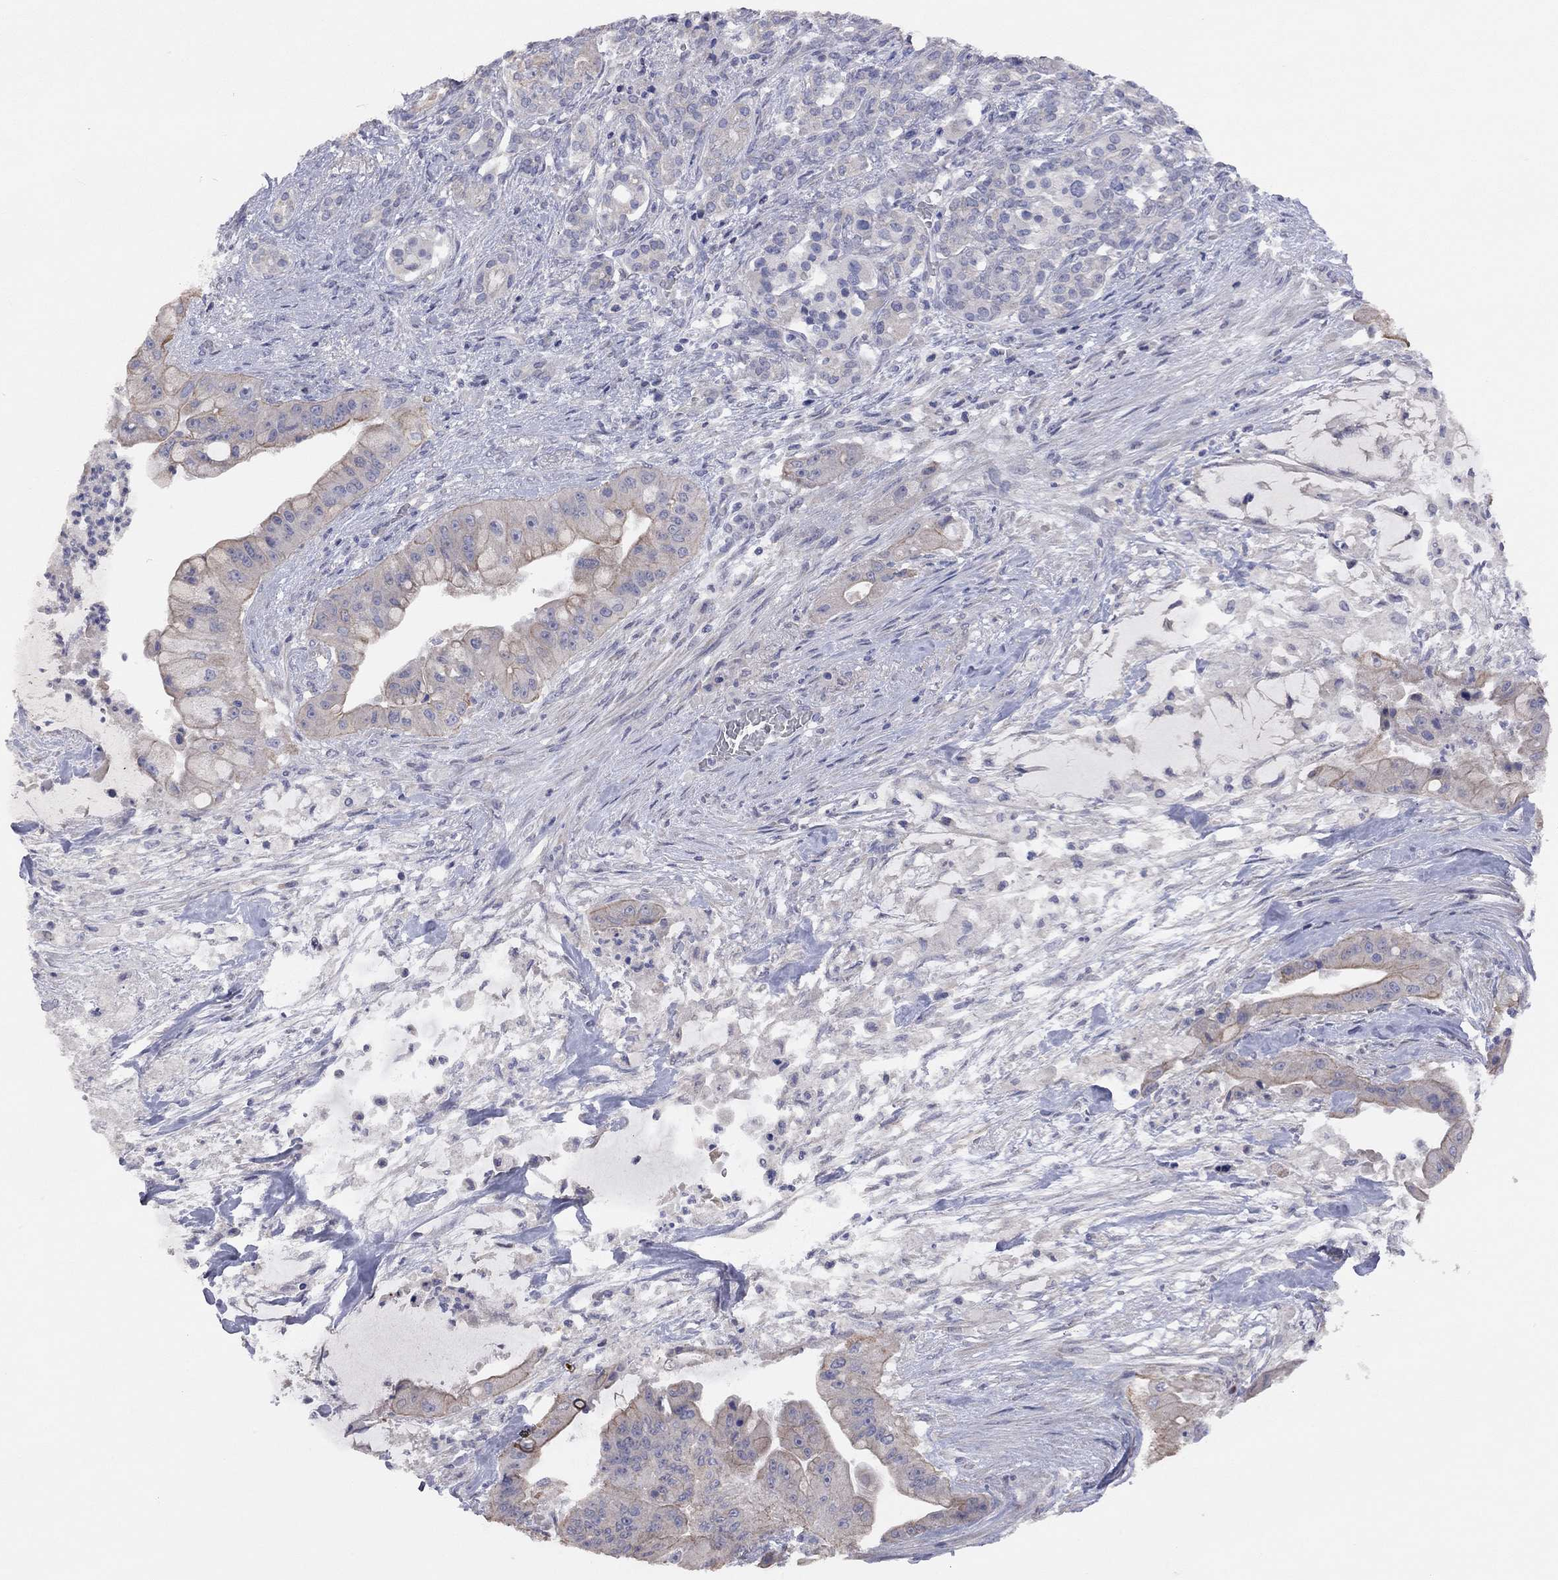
{"staining": {"intensity": "moderate", "quantity": "<25%", "location": "cytoplasmic/membranous"}, "tissue": "pancreatic cancer", "cell_type": "Tumor cells", "image_type": "cancer", "snomed": [{"axis": "morphology", "description": "Normal tissue, NOS"}, {"axis": "morphology", "description": "Inflammation, NOS"}, {"axis": "morphology", "description": "Adenocarcinoma, NOS"}, {"axis": "topography", "description": "Pancreas"}], "caption": "Protein analysis of pancreatic adenocarcinoma tissue reveals moderate cytoplasmic/membranous positivity in about <25% of tumor cells.", "gene": "KCNB1", "patient": {"sex": "male", "age": 57}}